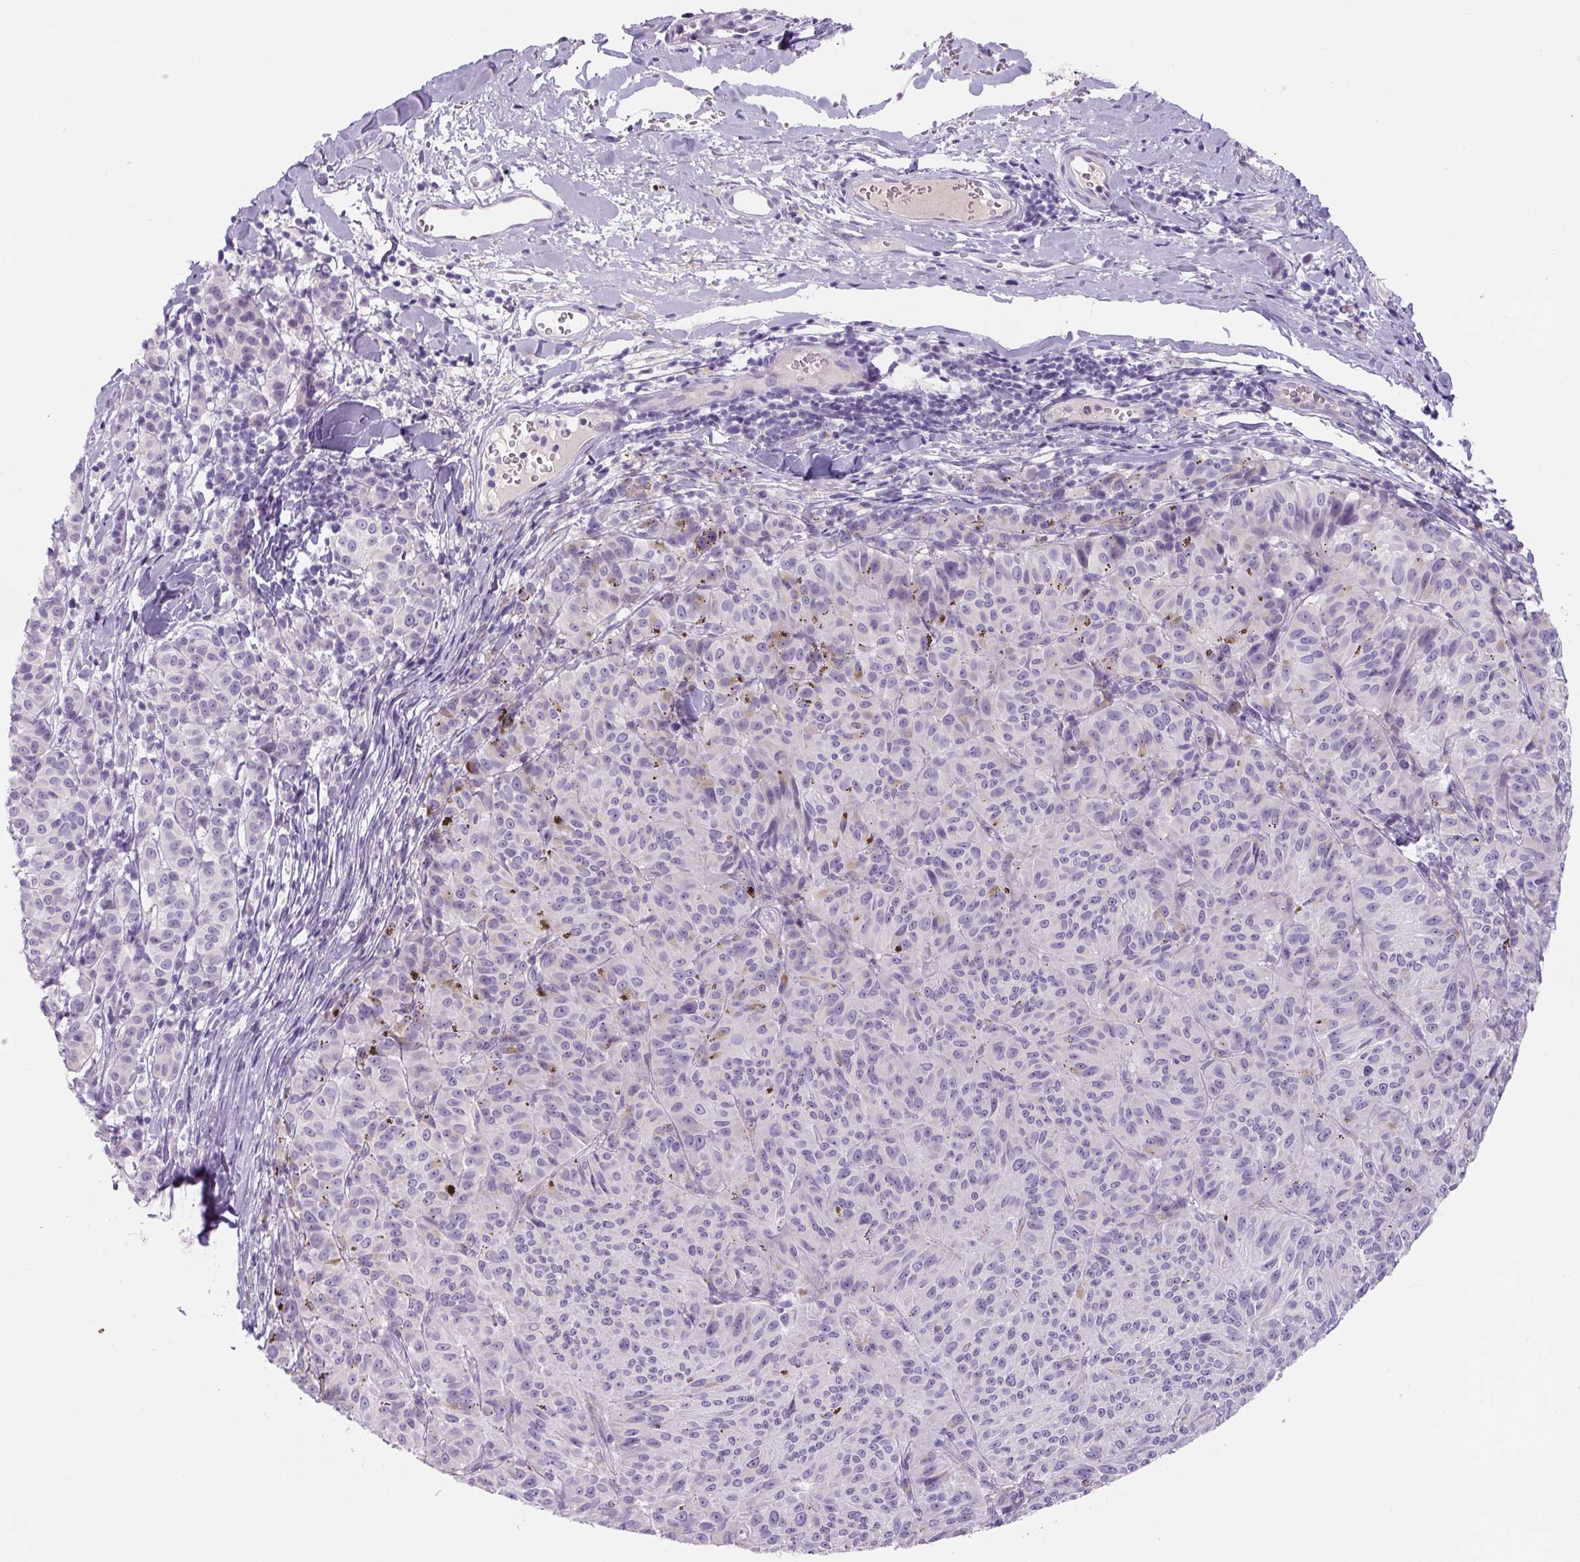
{"staining": {"intensity": "negative", "quantity": "none", "location": "none"}, "tissue": "melanoma", "cell_type": "Tumor cells", "image_type": "cancer", "snomed": [{"axis": "morphology", "description": "Malignant melanoma, NOS"}, {"axis": "topography", "description": "Skin"}], "caption": "Tumor cells show no significant protein staining in malignant melanoma. (DAB IHC visualized using brightfield microscopy, high magnification).", "gene": "YIF1B", "patient": {"sex": "female", "age": 72}}